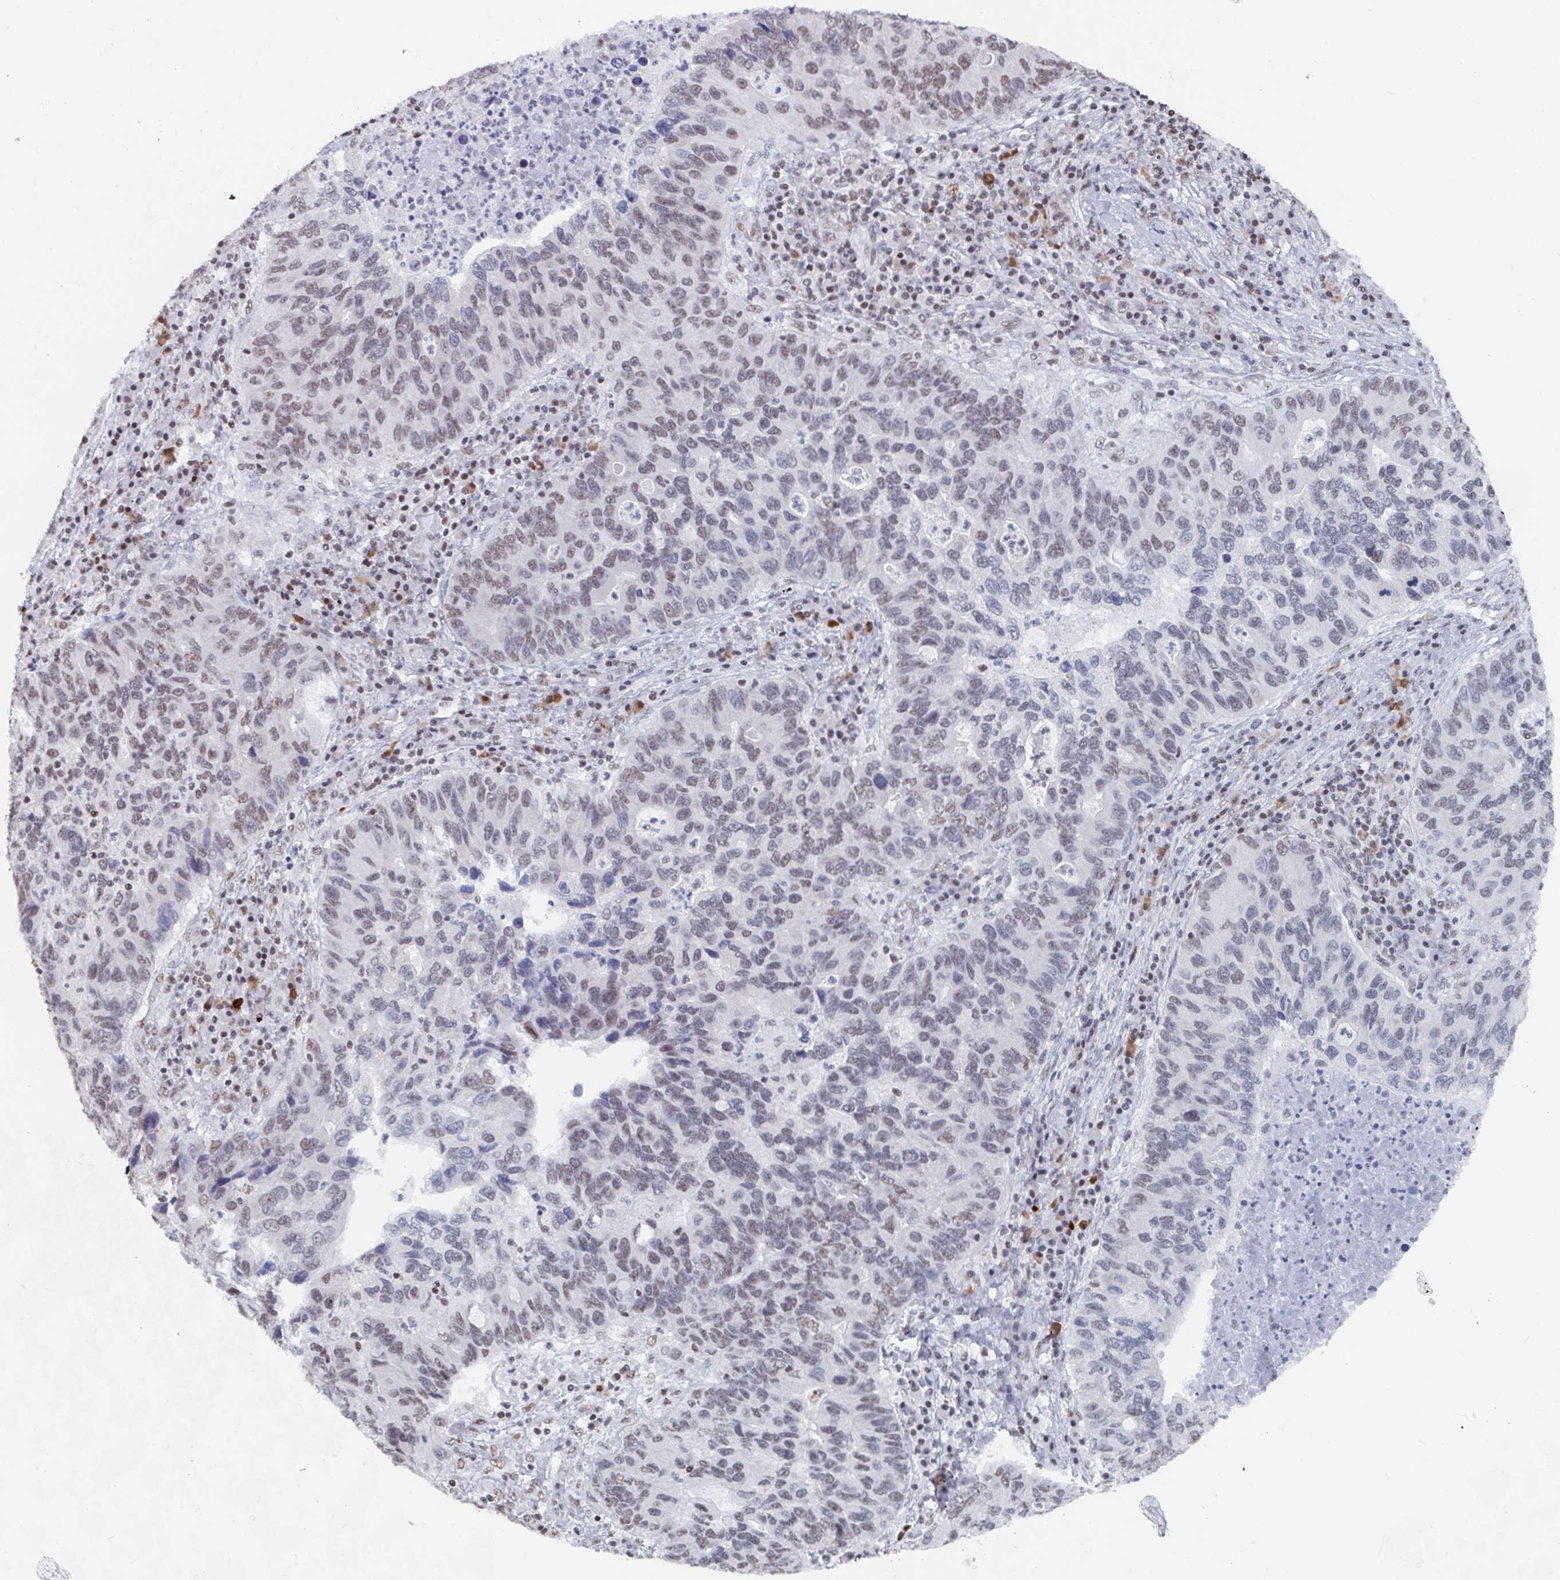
{"staining": {"intensity": "weak", "quantity": "25%-75%", "location": "nuclear"}, "tissue": "lung cancer", "cell_type": "Tumor cells", "image_type": "cancer", "snomed": [{"axis": "morphology", "description": "Adenocarcinoma, NOS"}, {"axis": "morphology", "description": "Adenocarcinoma, metastatic, NOS"}, {"axis": "topography", "description": "Lymph node"}, {"axis": "topography", "description": "Lung"}], "caption": "Metastatic adenocarcinoma (lung) stained with DAB immunohistochemistry reveals low levels of weak nuclear expression in approximately 25%-75% of tumor cells.", "gene": "EWSR1", "patient": {"sex": "female", "age": 54}}